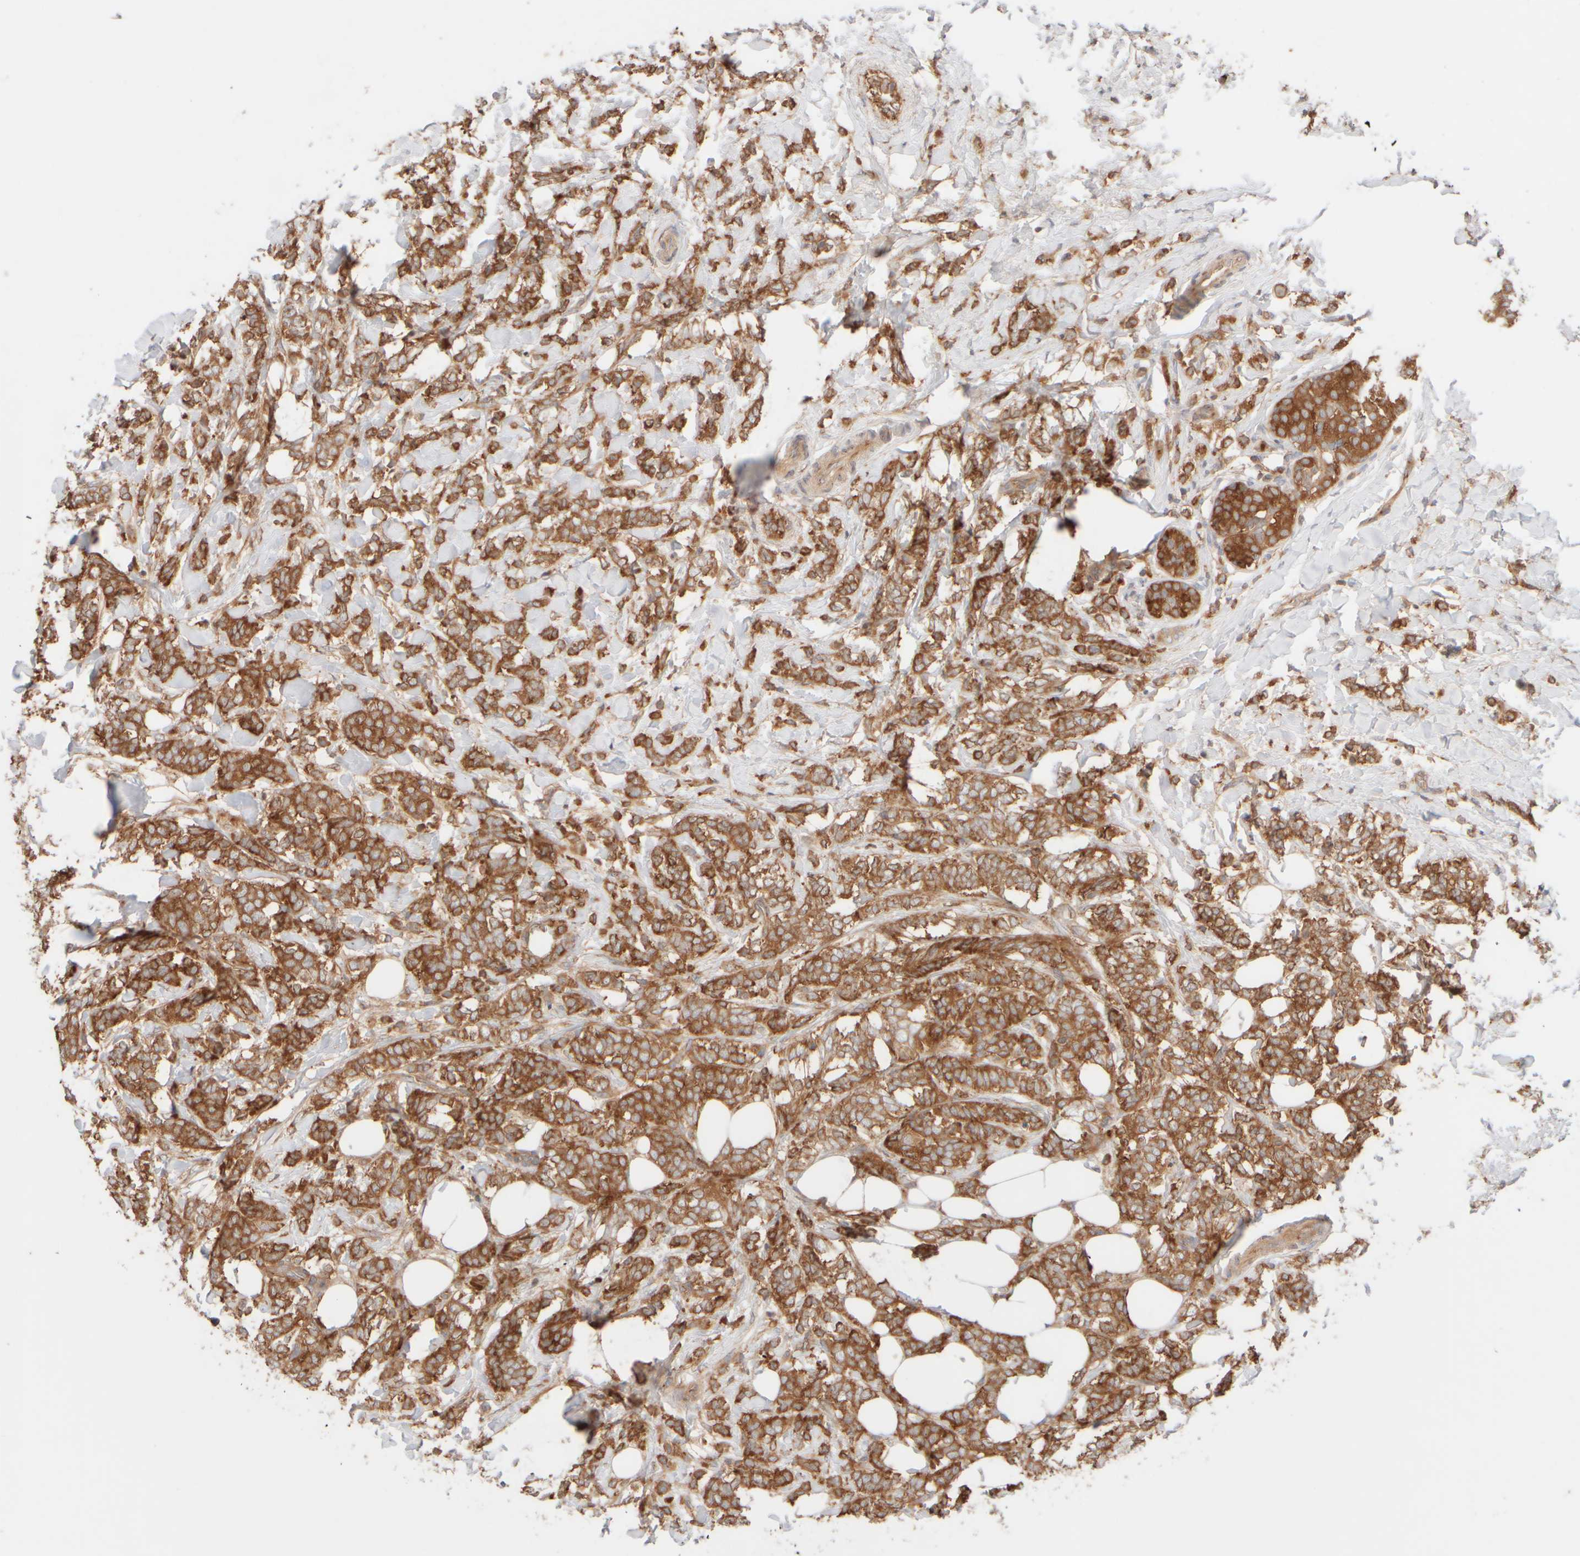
{"staining": {"intensity": "moderate", "quantity": ">75%", "location": "cytoplasmic/membranous"}, "tissue": "breast cancer", "cell_type": "Tumor cells", "image_type": "cancer", "snomed": [{"axis": "morphology", "description": "Lobular carcinoma"}, {"axis": "topography", "description": "Breast"}], "caption": "A medium amount of moderate cytoplasmic/membranous staining is appreciated in approximately >75% of tumor cells in breast lobular carcinoma tissue.", "gene": "RABEP1", "patient": {"sex": "female", "age": 50}}